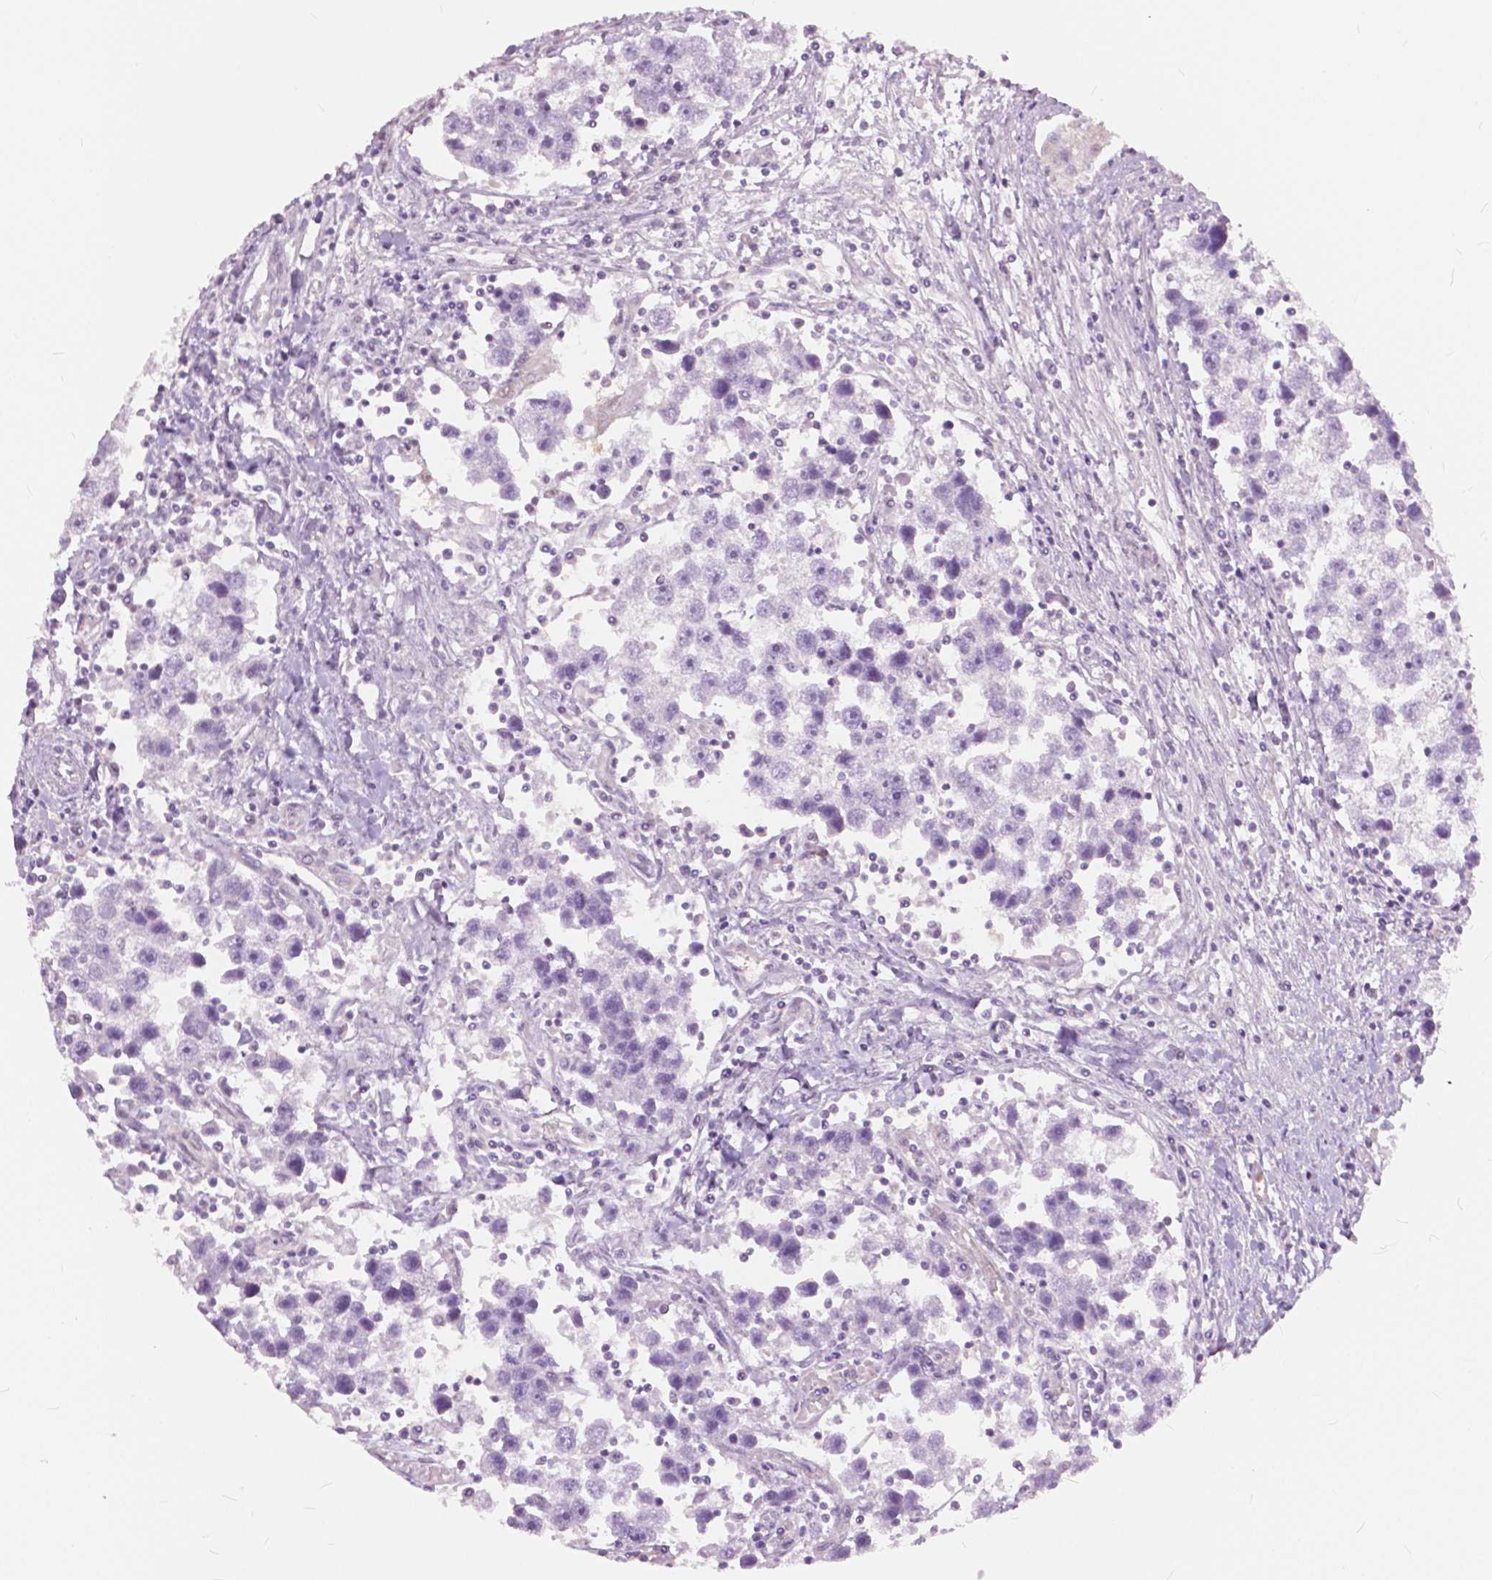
{"staining": {"intensity": "negative", "quantity": "none", "location": "none"}, "tissue": "testis cancer", "cell_type": "Tumor cells", "image_type": "cancer", "snomed": [{"axis": "morphology", "description": "Seminoma, NOS"}, {"axis": "topography", "description": "Testis"}], "caption": "This is a photomicrograph of immunohistochemistry staining of testis cancer, which shows no expression in tumor cells. The staining is performed using DAB brown chromogen with nuclei counter-stained in using hematoxylin.", "gene": "TKFC", "patient": {"sex": "male", "age": 30}}